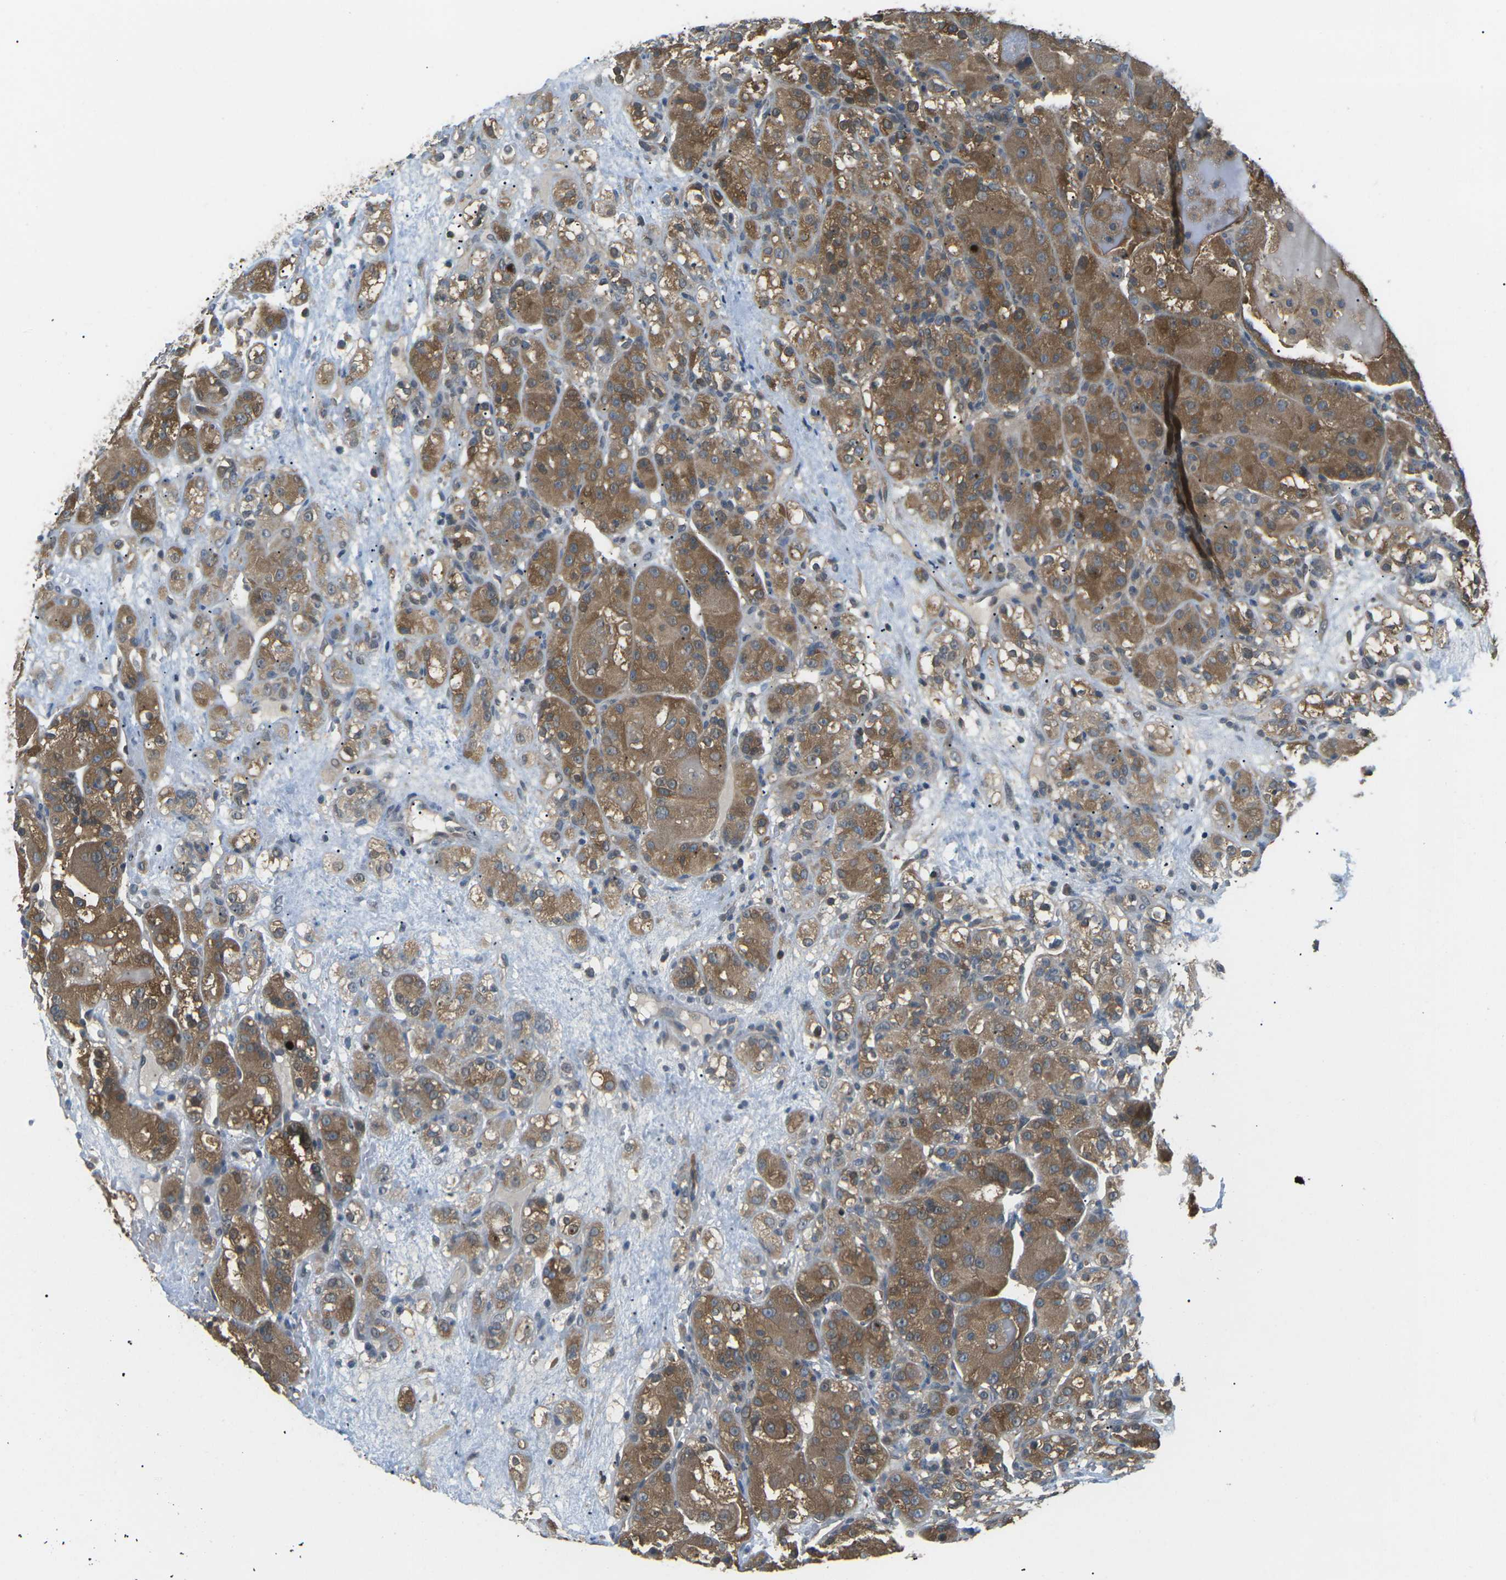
{"staining": {"intensity": "moderate", "quantity": ">75%", "location": "cytoplasmic/membranous"}, "tissue": "renal cancer", "cell_type": "Tumor cells", "image_type": "cancer", "snomed": [{"axis": "morphology", "description": "Normal tissue, NOS"}, {"axis": "morphology", "description": "Adenocarcinoma, NOS"}, {"axis": "topography", "description": "Kidney"}], "caption": "This is an image of immunohistochemistry (IHC) staining of renal adenocarcinoma, which shows moderate staining in the cytoplasmic/membranous of tumor cells.", "gene": "PIEZO2", "patient": {"sex": "male", "age": 61}}